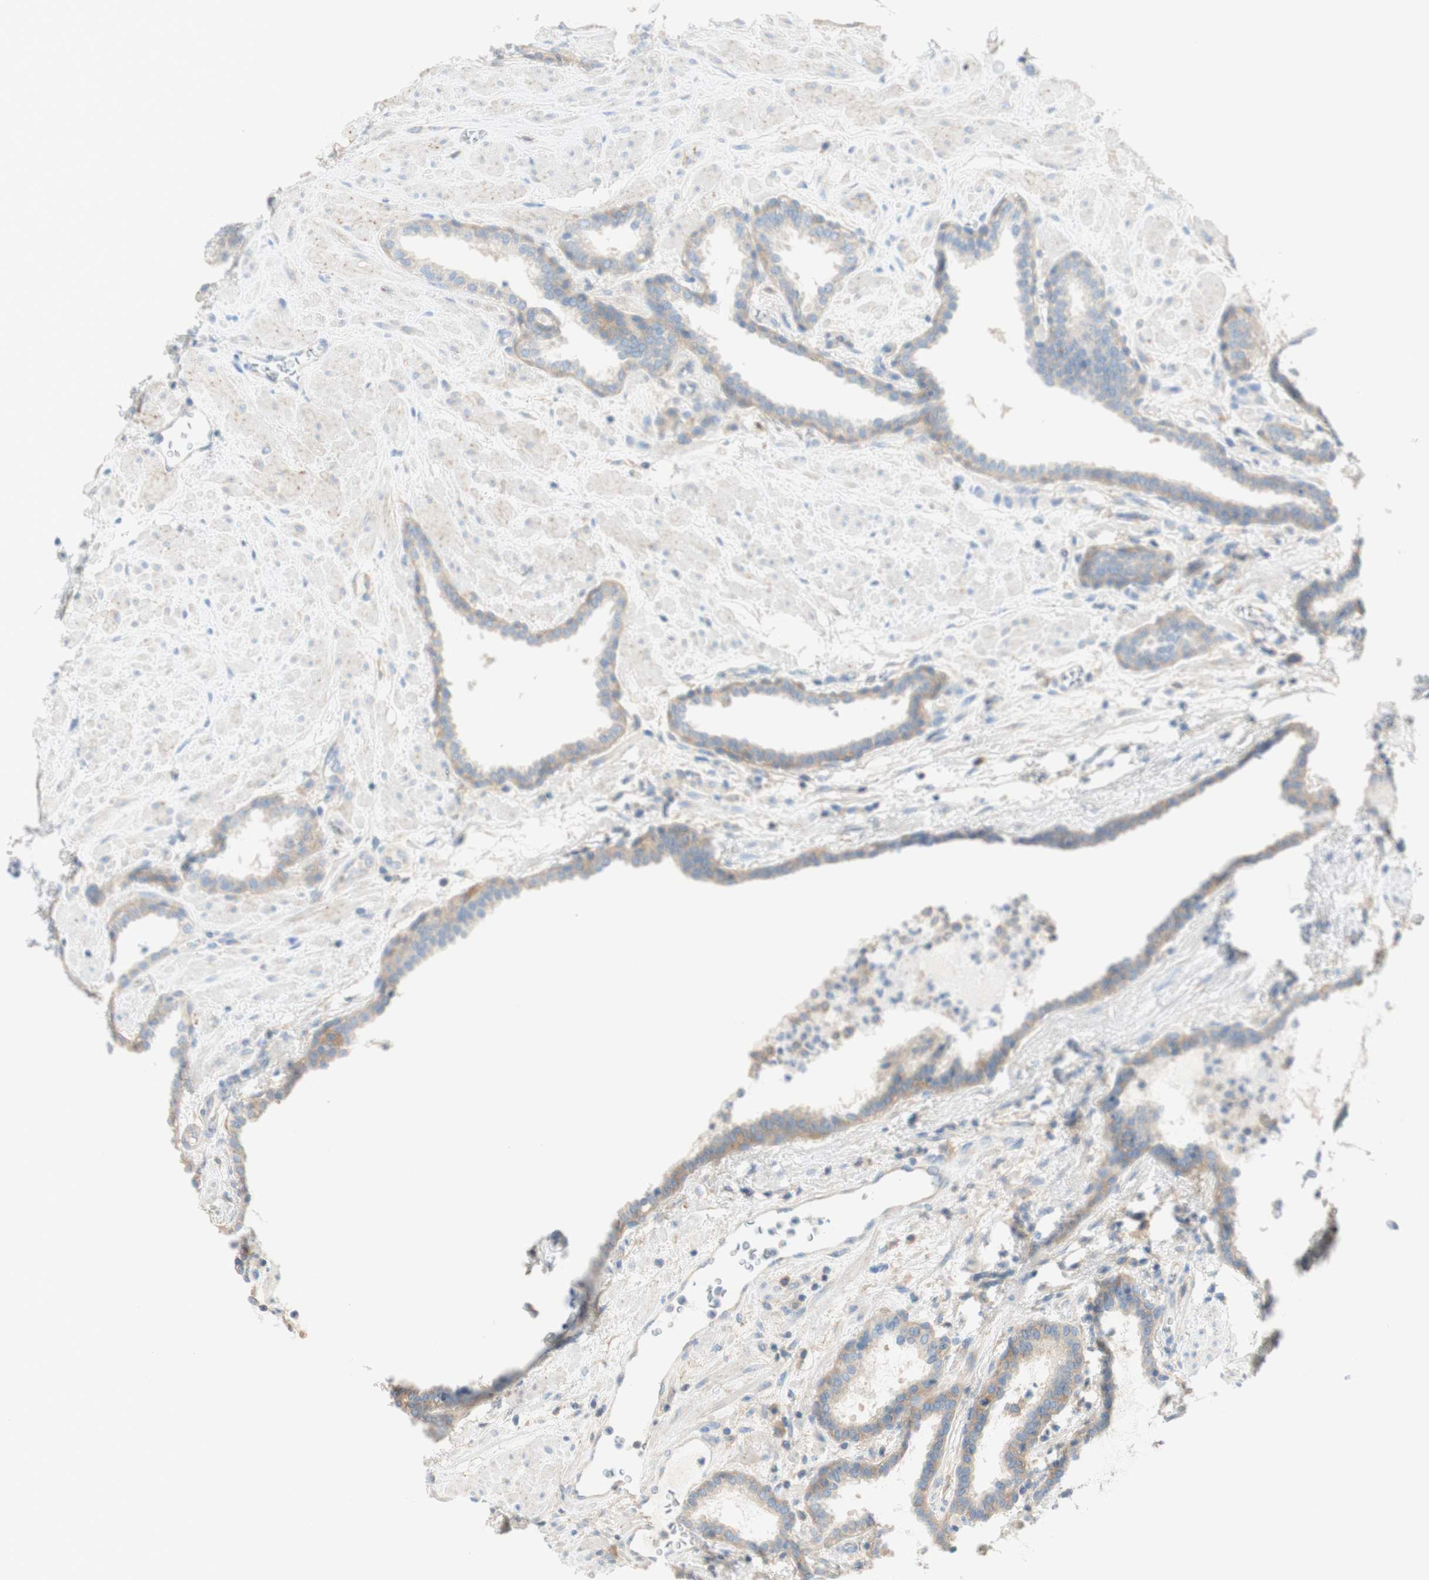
{"staining": {"intensity": "negative", "quantity": "none", "location": "none"}, "tissue": "prostate", "cell_type": "Glandular cells", "image_type": "normal", "snomed": [{"axis": "morphology", "description": "Normal tissue, NOS"}, {"axis": "topography", "description": "Prostate"}], "caption": "An immunohistochemistry (IHC) image of benign prostate is shown. There is no staining in glandular cells of prostate. (Brightfield microscopy of DAB immunohistochemistry (IHC) at high magnification).", "gene": "ATP2B1", "patient": {"sex": "male", "age": 51}}